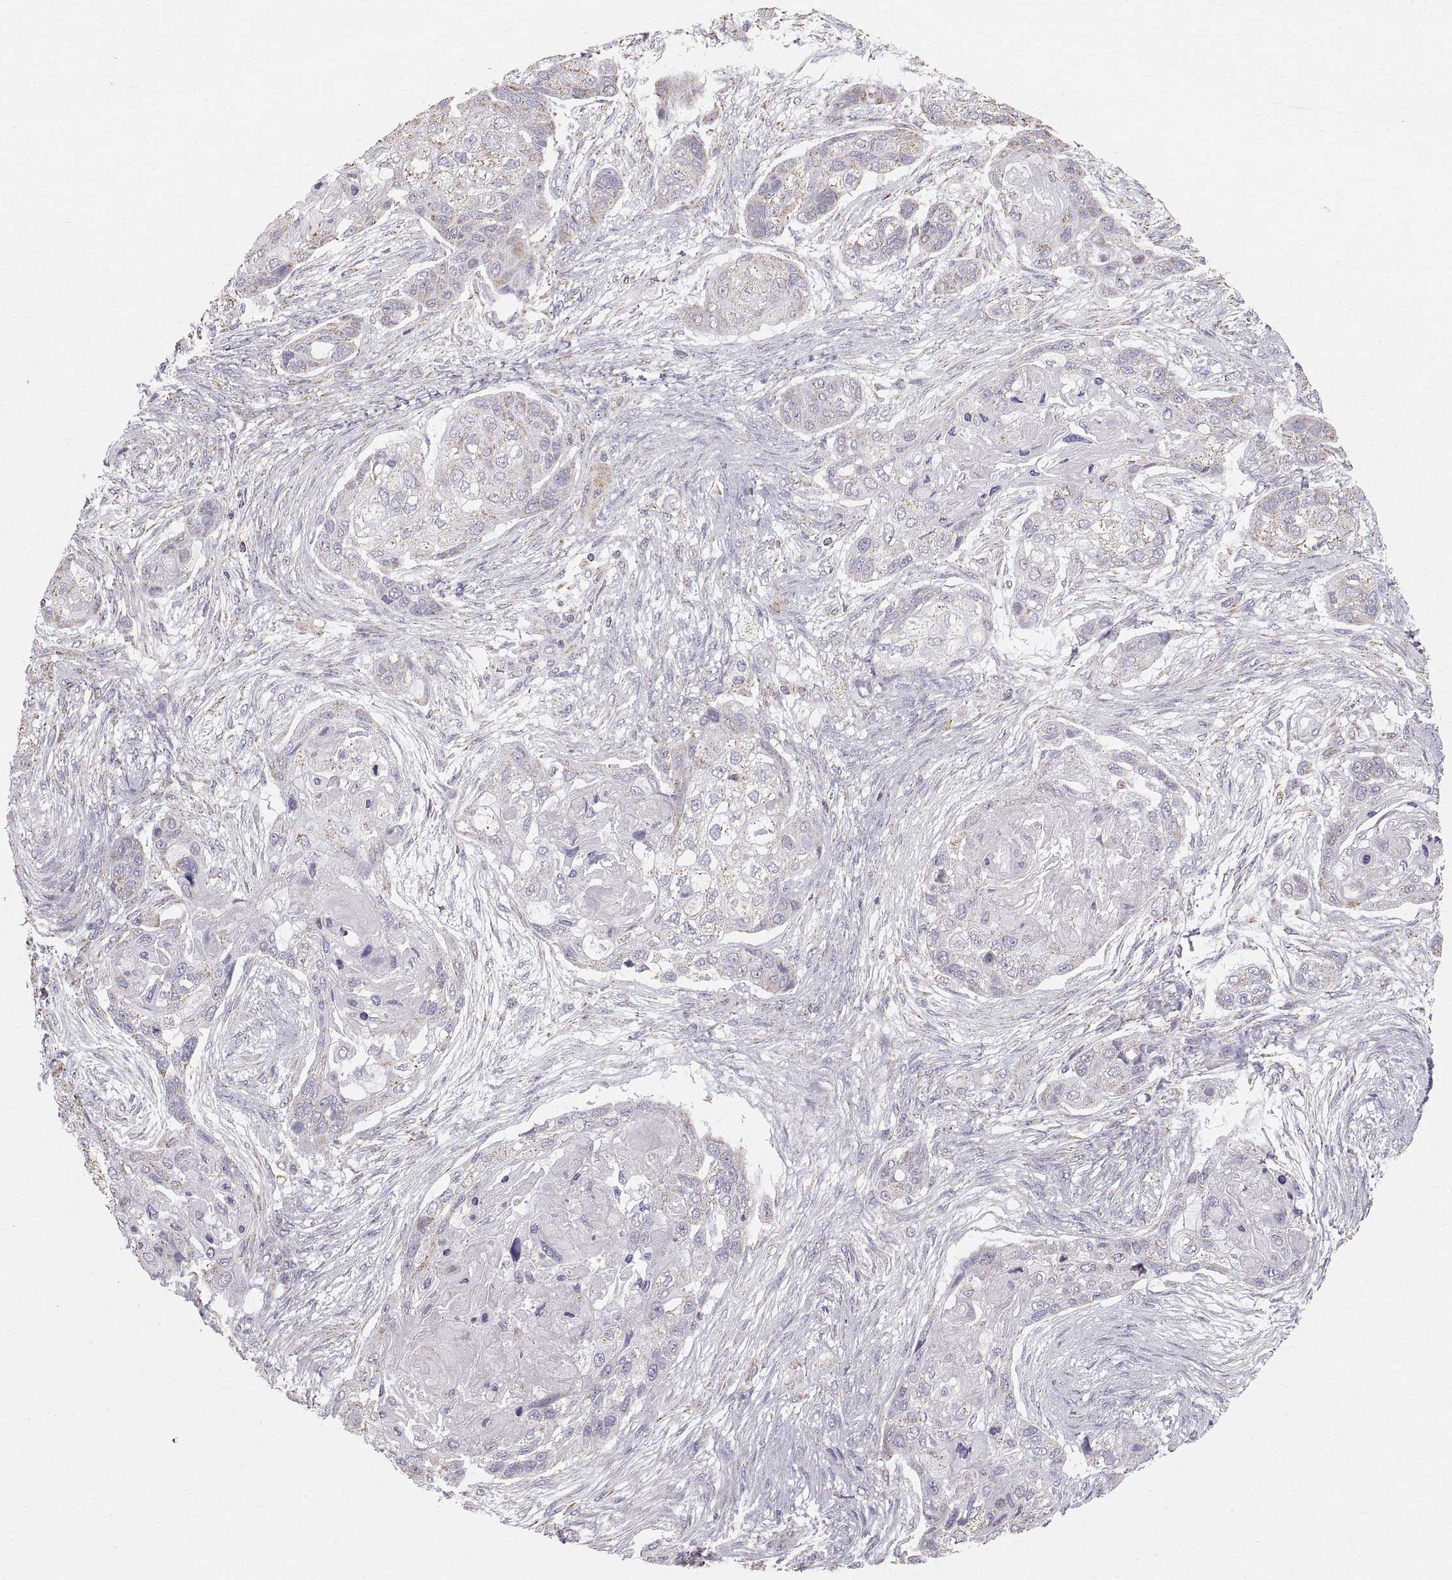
{"staining": {"intensity": "negative", "quantity": "none", "location": "none"}, "tissue": "lung cancer", "cell_type": "Tumor cells", "image_type": "cancer", "snomed": [{"axis": "morphology", "description": "Squamous cell carcinoma, NOS"}, {"axis": "topography", "description": "Lung"}], "caption": "Immunohistochemistry photomicrograph of neoplastic tissue: squamous cell carcinoma (lung) stained with DAB (3,3'-diaminobenzidine) reveals no significant protein expression in tumor cells.", "gene": "STMND1", "patient": {"sex": "male", "age": 69}}